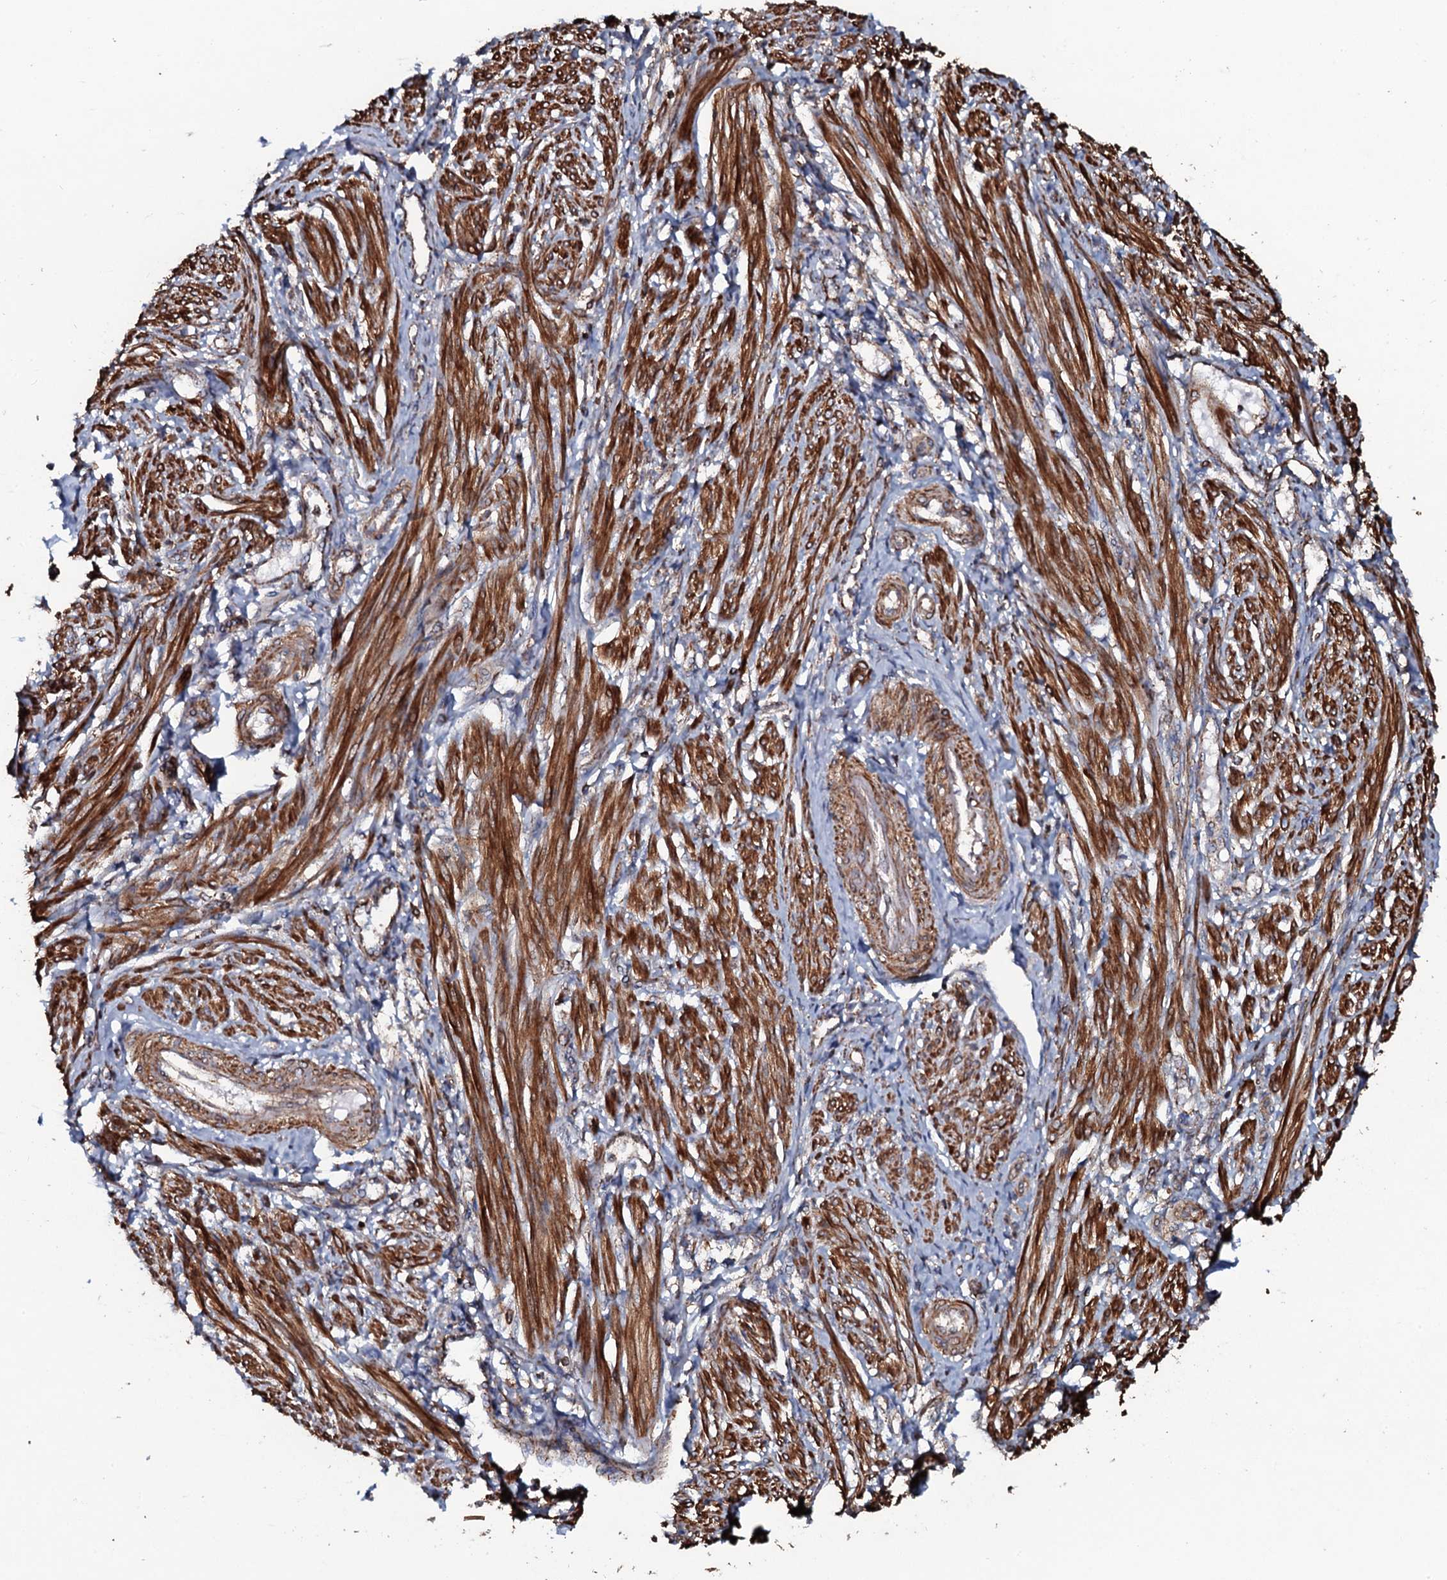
{"staining": {"intensity": "strong", "quantity": "25%-75%", "location": "cytoplasmic/membranous"}, "tissue": "smooth muscle", "cell_type": "Smooth muscle cells", "image_type": "normal", "snomed": [{"axis": "morphology", "description": "Normal tissue, NOS"}, {"axis": "topography", "description": "Smooth muscle"}], "caption": "Smooth muscle stained for a protein (brown) displays strong cytoplasmic/membranous positive positivity in about 25%-75% of smooth muscle cells.", "gene": "VWA8", "patient": {"sex": "female", "age": 39}}